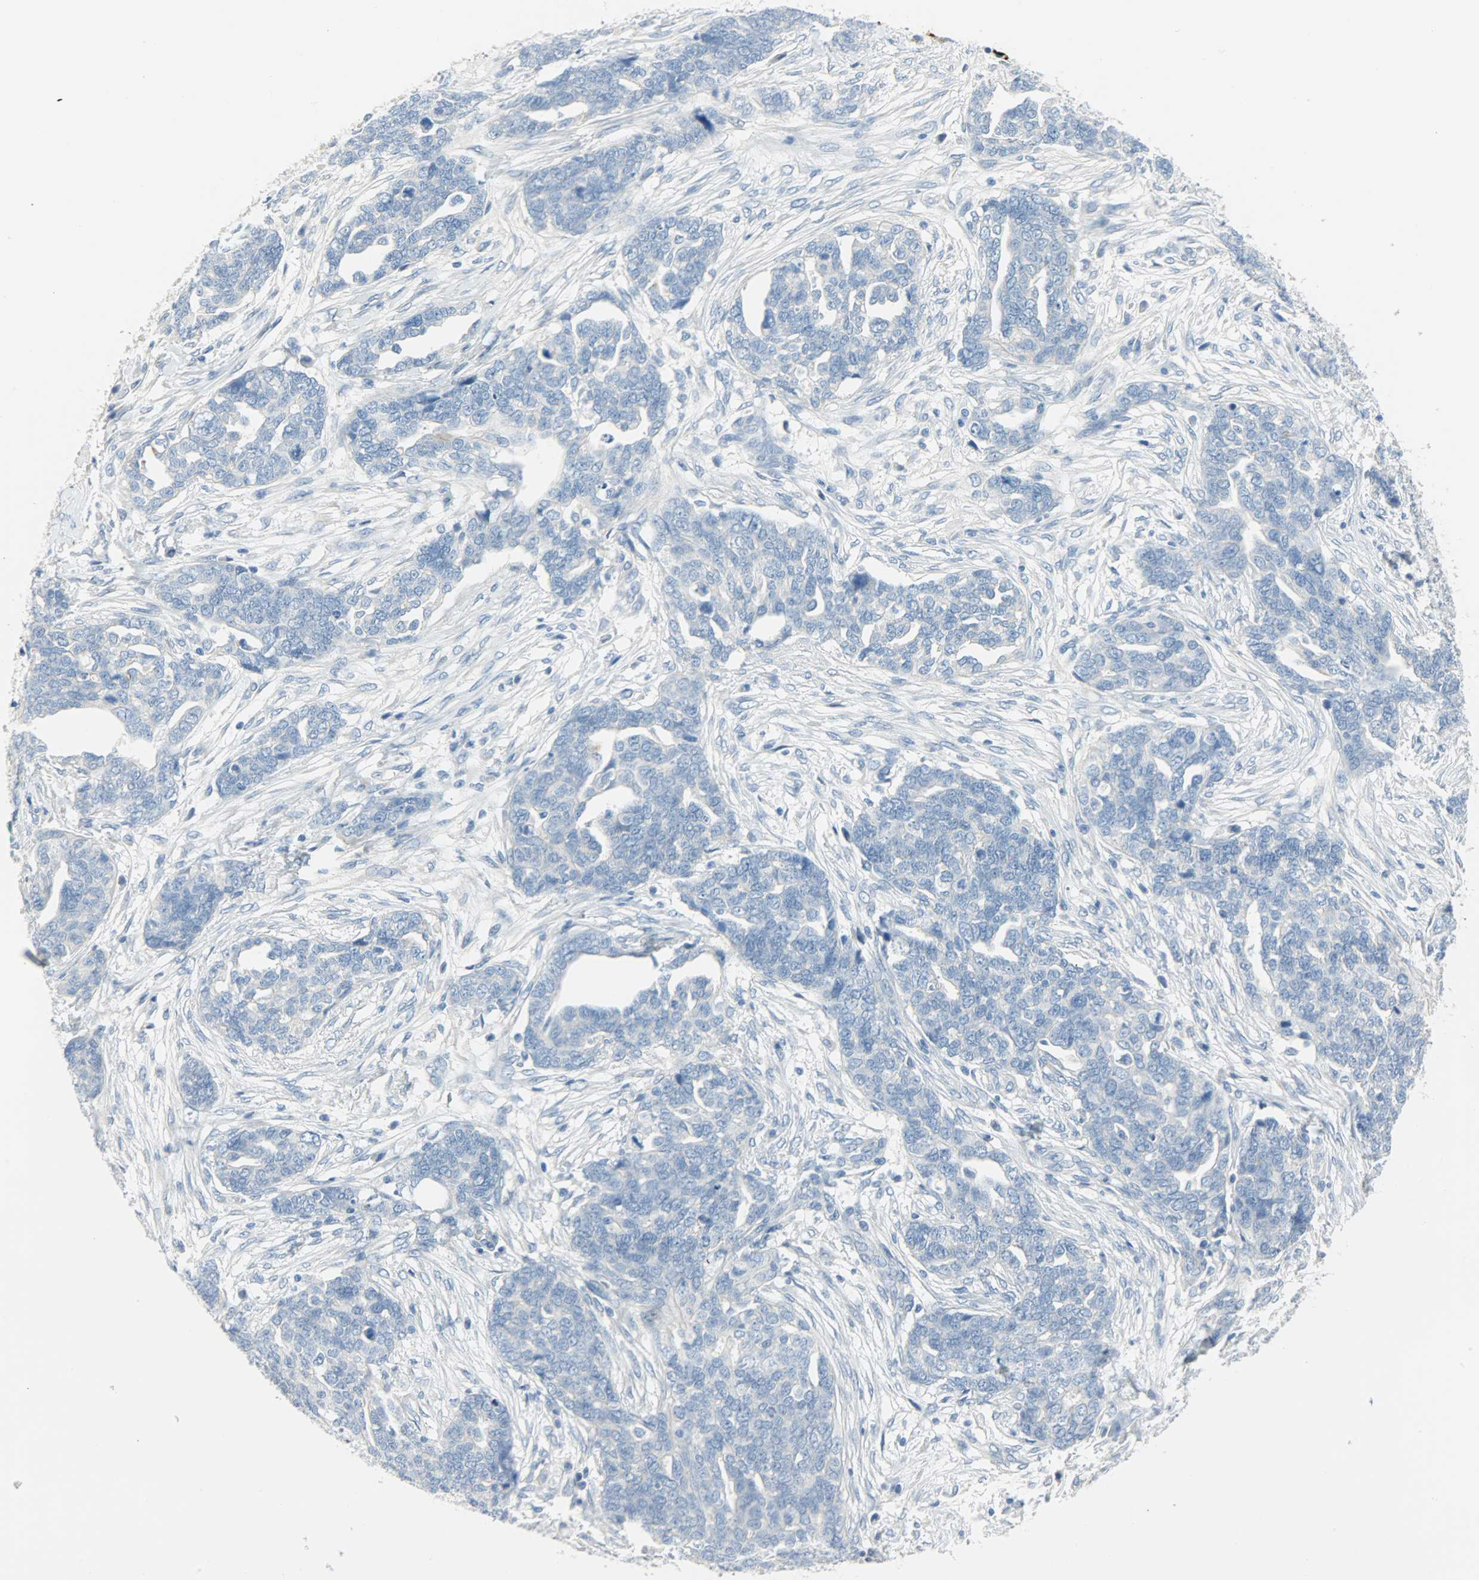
{"staining": {"intensity": "negative", "quantity": "none", "location": "none"}, "tissue": "ovarian cancer", "cell_type": "Tumor cells", "image_type": "cancer", "snomed": [{"axis": "morphology", "description": "Normal tissue, NOS"}, {"axis": "morphology", "description": "Cystadenocarcinoma, serous, NOS"}, {"axis": "topography", "description": "Fallopian tube"}, {"axis": "topography", "description": "Ovary"}], "caption": "This is an immunohistochemistry histopathology image of ovarian cancer. There is no expression in tumor cells.", "gene": "PROM1", "patient": {"sex": "female", "age": 56}}